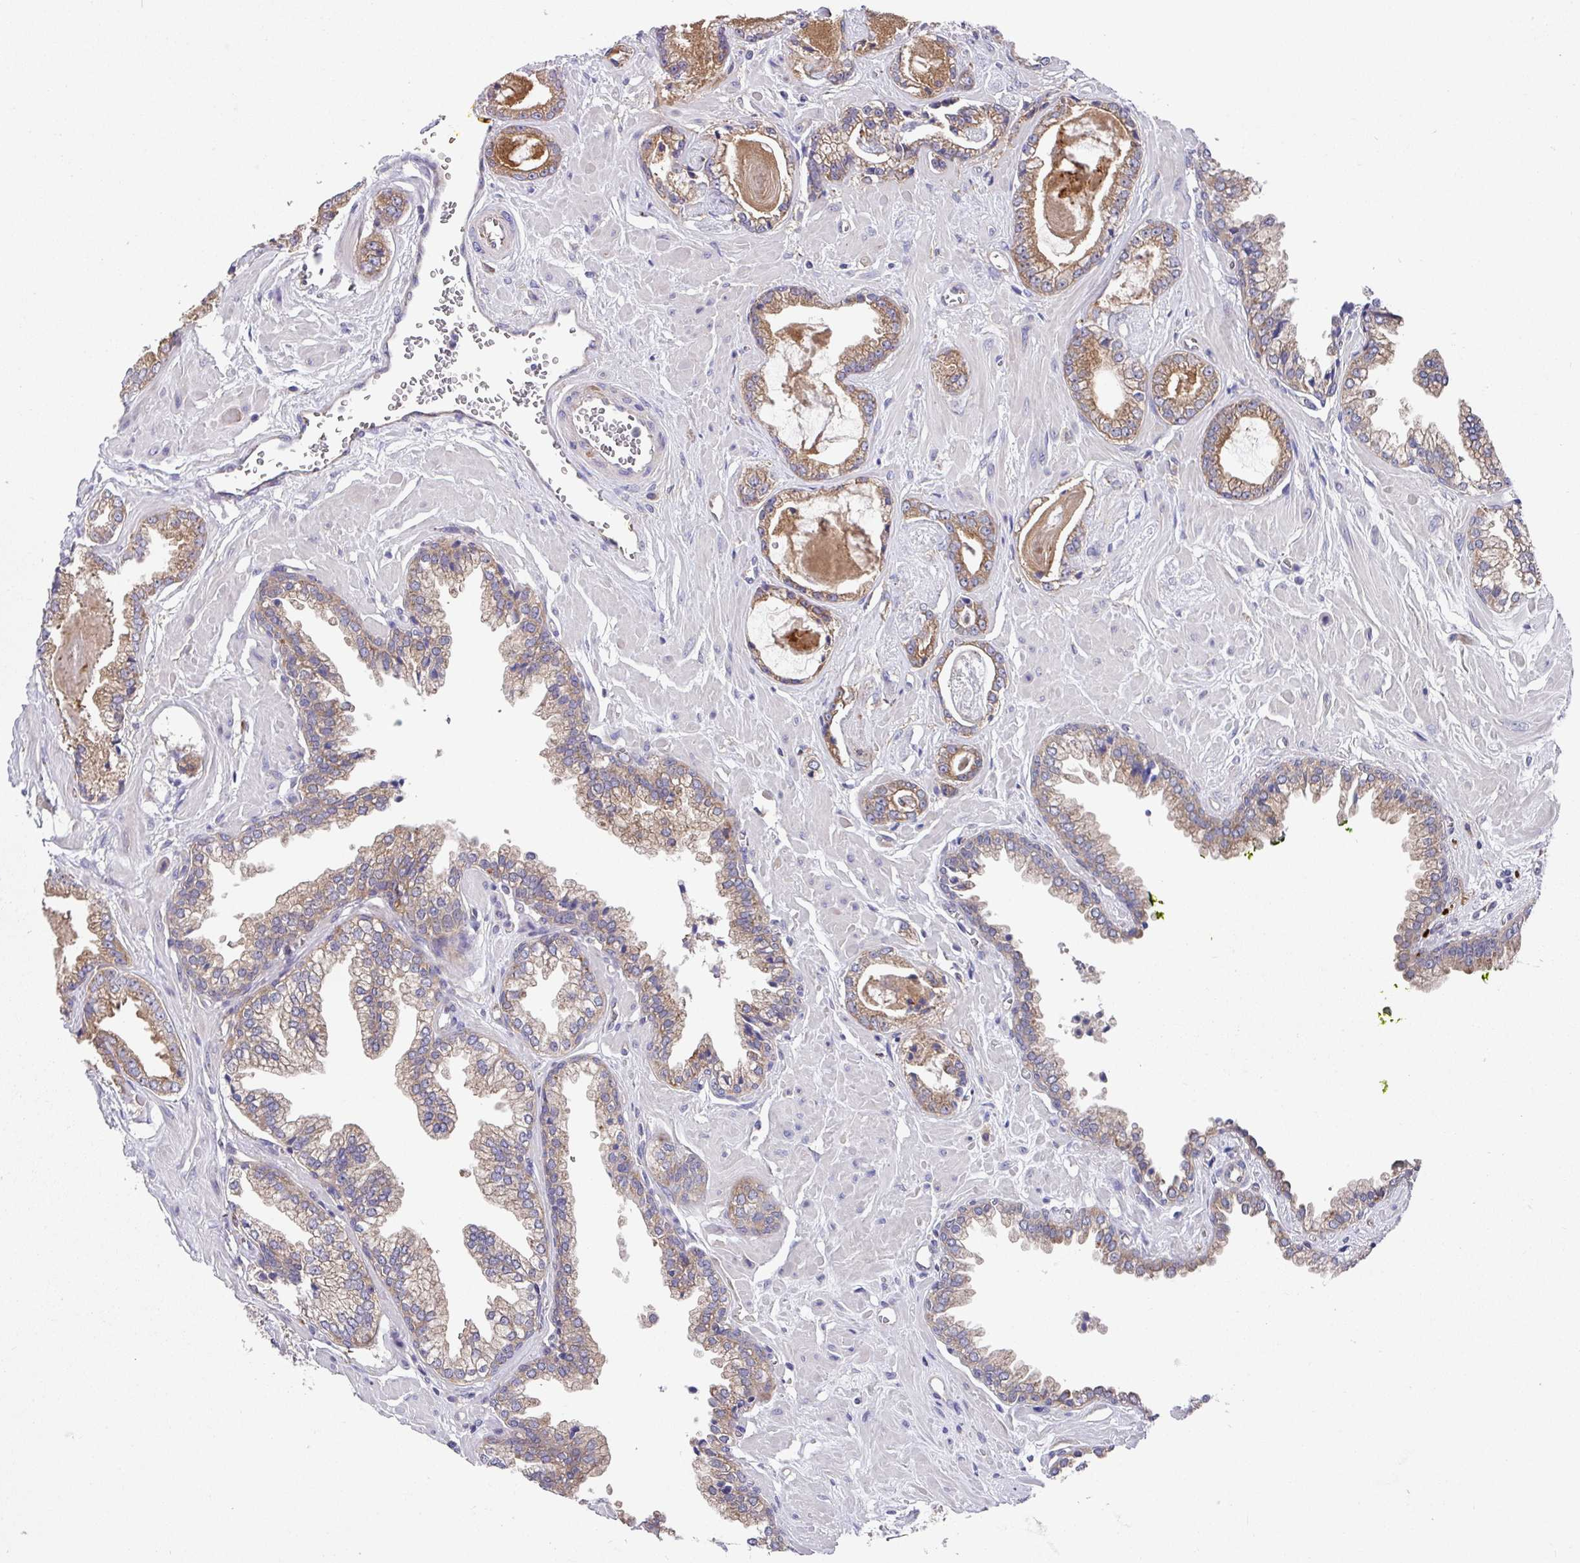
{"staining": {"intensity": "moderate", "quantity": ">75%", "location": "cytoplasmic/membranous"}, "tissue": "prostate cancer", "cell_type": "Tumor cells", "image_type": "cancer", "snomed": [{"axis": "morphology", "description": "Adenocarcinoma, Low grade"}, {"axis": "topography", "description": "Prostate"}], "caption": "Prostate cancer (adenocarcinoma (low-grade)) was stained to show a protein in brown. There is medium levels of moderate cytoplasmic/membranous expression in approximately >75% of tumor cells. The protein is stained brown, and the nuclei are stained in blue (DAB IHC with brightfield microscopy, high magnification).", "gene": "EIF4B", "patient": {"sex": "male", "age": 60}}